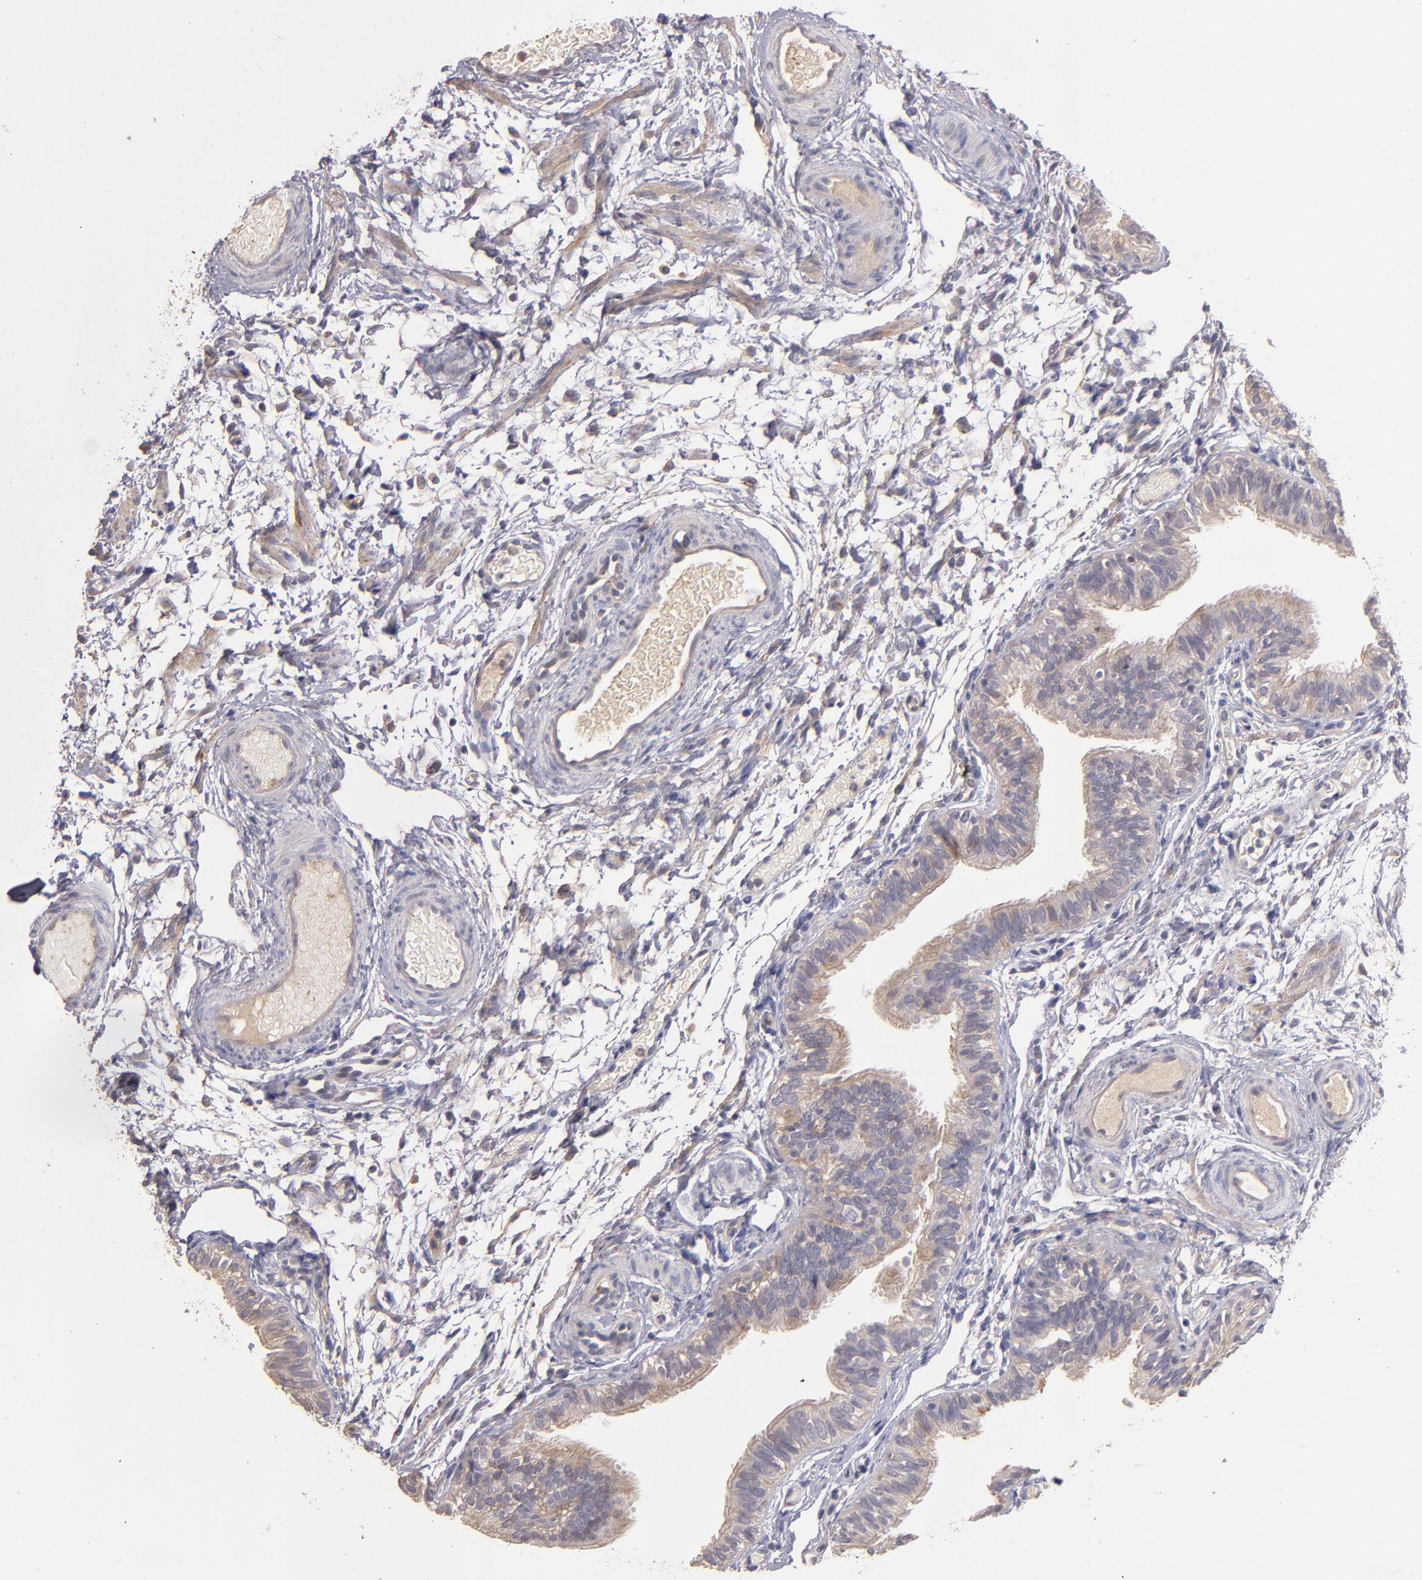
{"staining": {"intensity": "weak", "quantity": "25%-75%", "location": "cytoplasmic/membranous"}, "tissue": "fallopian tube", "cell_type": "Glandular cells", "image_type": "normal", "snomed": [{"axis": "morphology", "description": "Normal tissue, NOS"}, {"axis": "morphology", "description": "Dermoid, NOS"}, {"axis": "topography", "description": "Fallopian tube"}], "caption": "Protein staining of benign fallopian tube displays weak cytoplasmic/membranous positivity in approximately 25%-75% of glandular cells. The protein of interest is shown in brown color, while the nuclei are stained blue.", "gene": "GNAZ", "patient": {"sex": "female", "age": 33}}